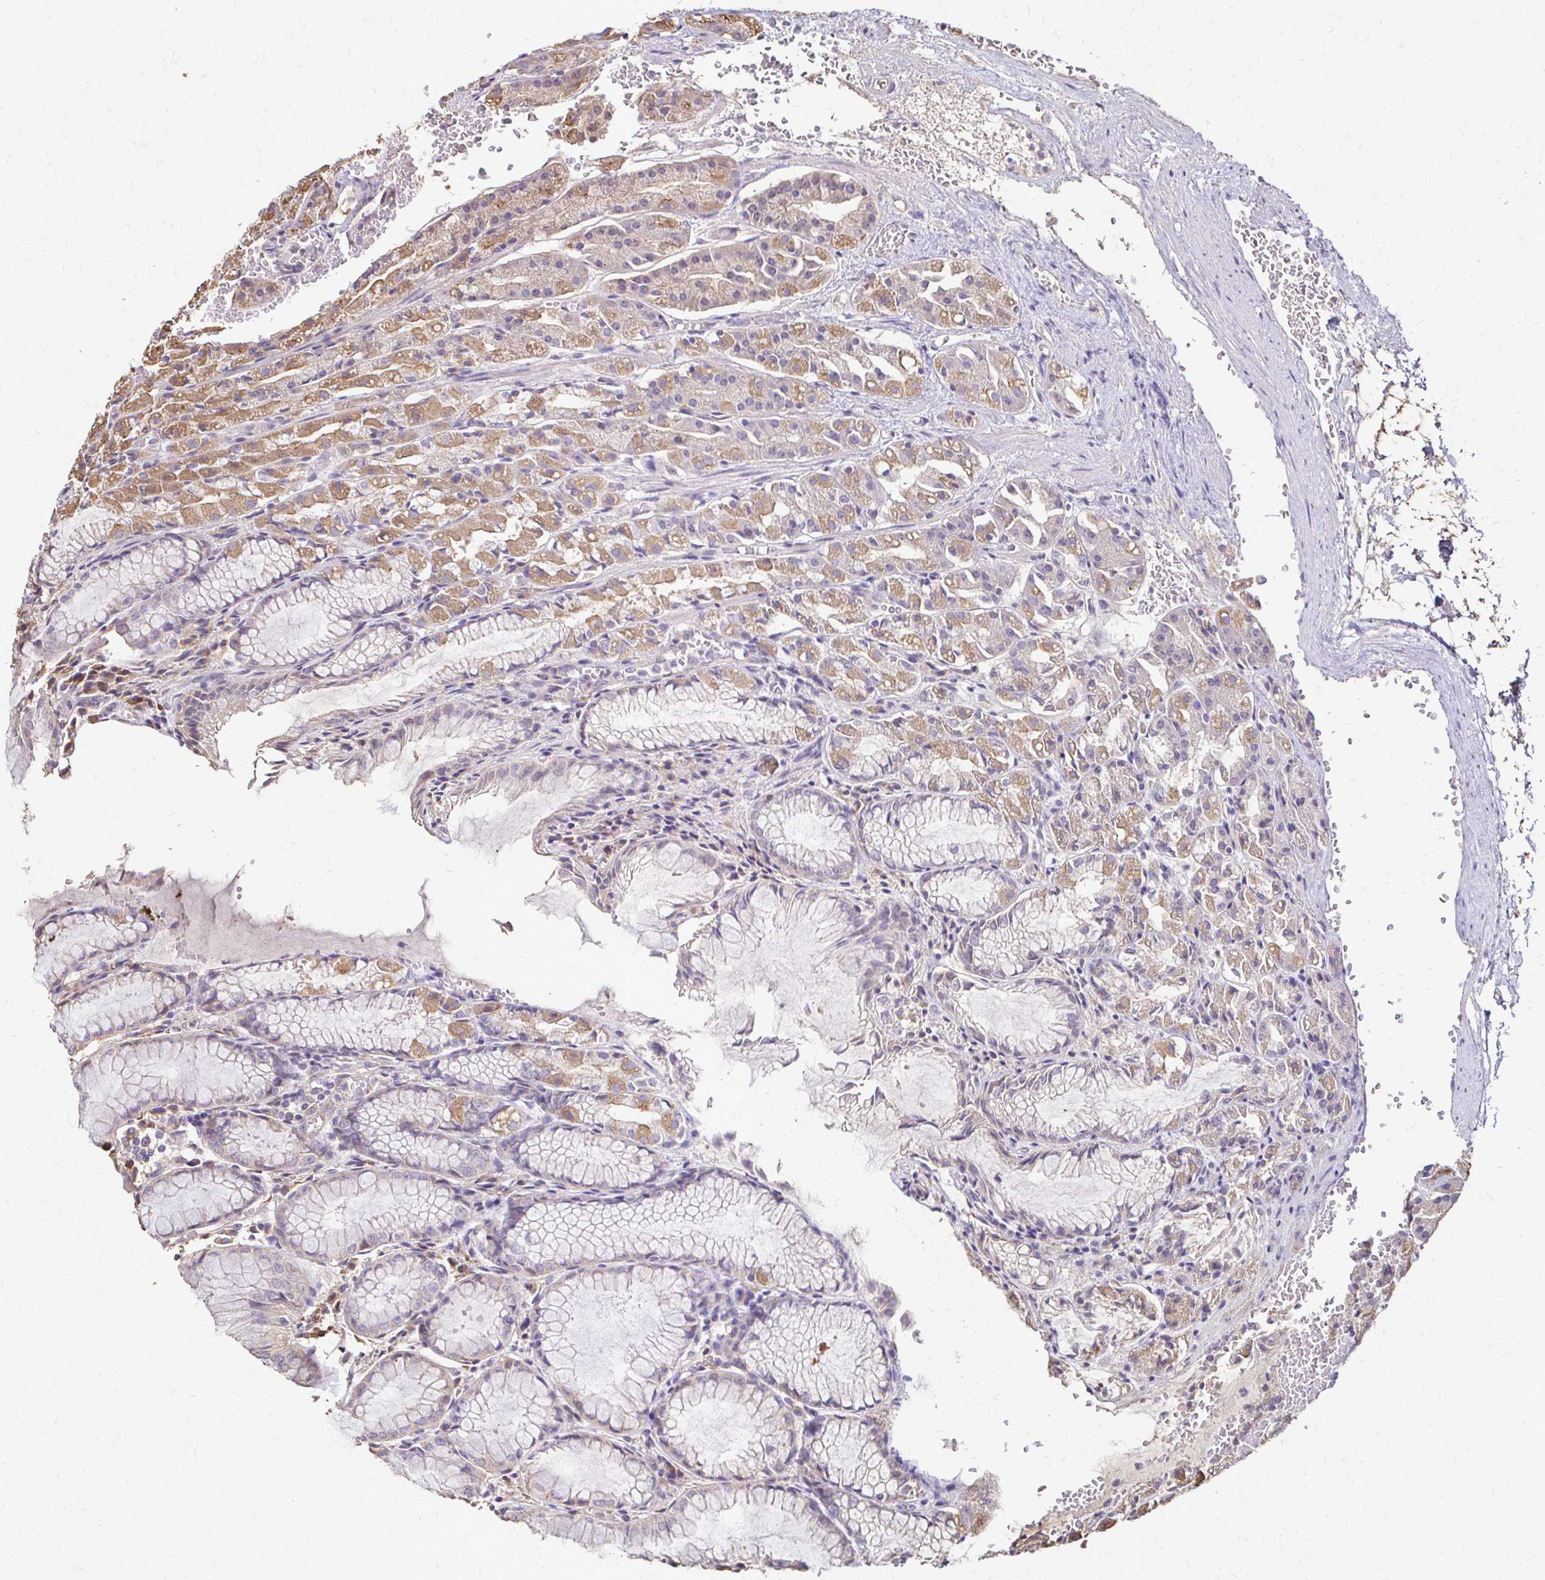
{"staining": {"intensity": "moderate", "quantity": "25%-75%", "location": "cytoplasmic/membranous"}, "tissue": "stomach", "cell_type": "Glandular cells", "image_type": "normal", "snomed": [{"axis": "morphology", "description": "Normal tissue, NOS"}, {"axis": "topography", "description": "Stomach"}], "caption": "Immunohistochemical staining of normal stomach exhibits 25%-75% levels of moderate cytoplasmic/membranous protein expression in approximately 25%-75% of glandular cells.", "gene": "IL18BP", "patient": {"sex": "female", "age": 57}}